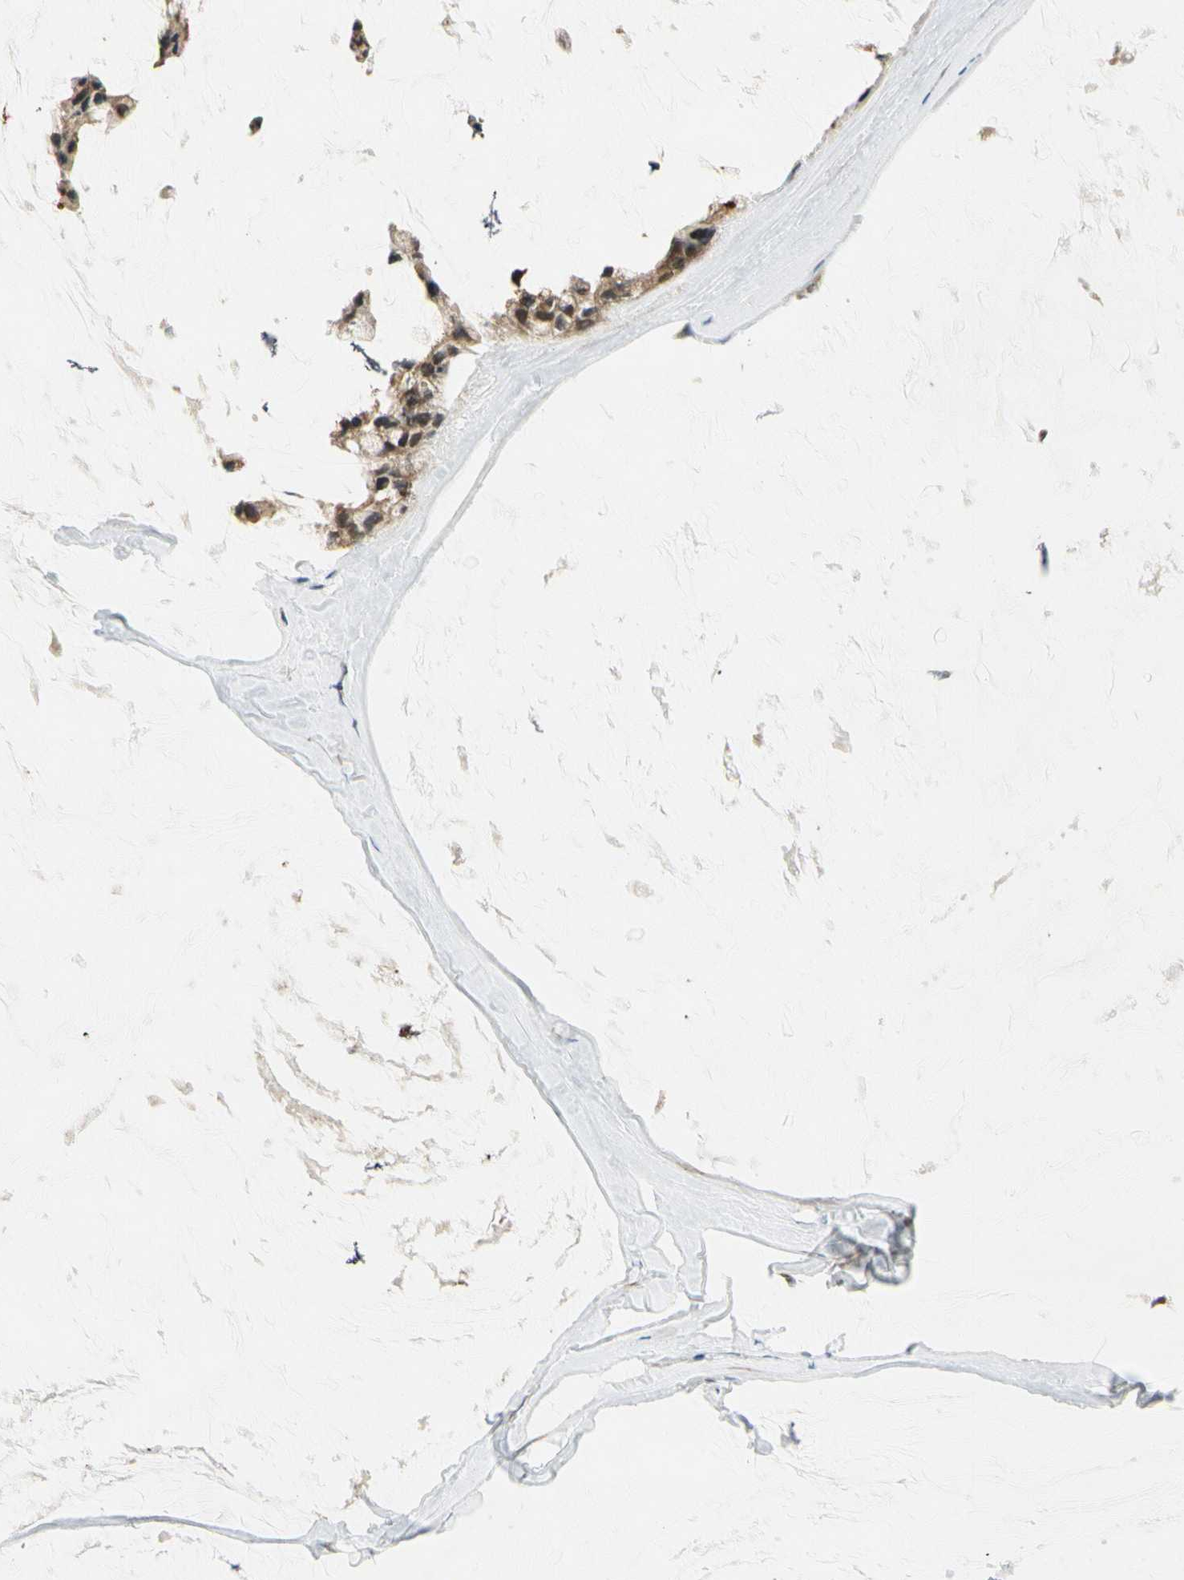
{"staining": {"intensity": "weak", "quantity": ">75%", "location": "cytoplasmic/membranous,nuclear"}, "tissue": "ovarian cancer", "cell_type": "Tumor cells", "image_type": "cancer", "snomed": [{"axis": "morphology", "description": "Cystadenocarcinoma, mucinous, NOS"}, {"axis": "topography", "description": "Ovary"}], "caption": "Immunohistochemistry of human ovarian cancer reveals low levels of weak cytoplasmic/membranous and nuclear positivity in about >75% of tumor cells. (DAB (3,3'-diaminobenzidine) IHC with brightfield microscopy, high magnification).", "gene": "NPDC1", "patient": {"sex": "female", "age": 39}}